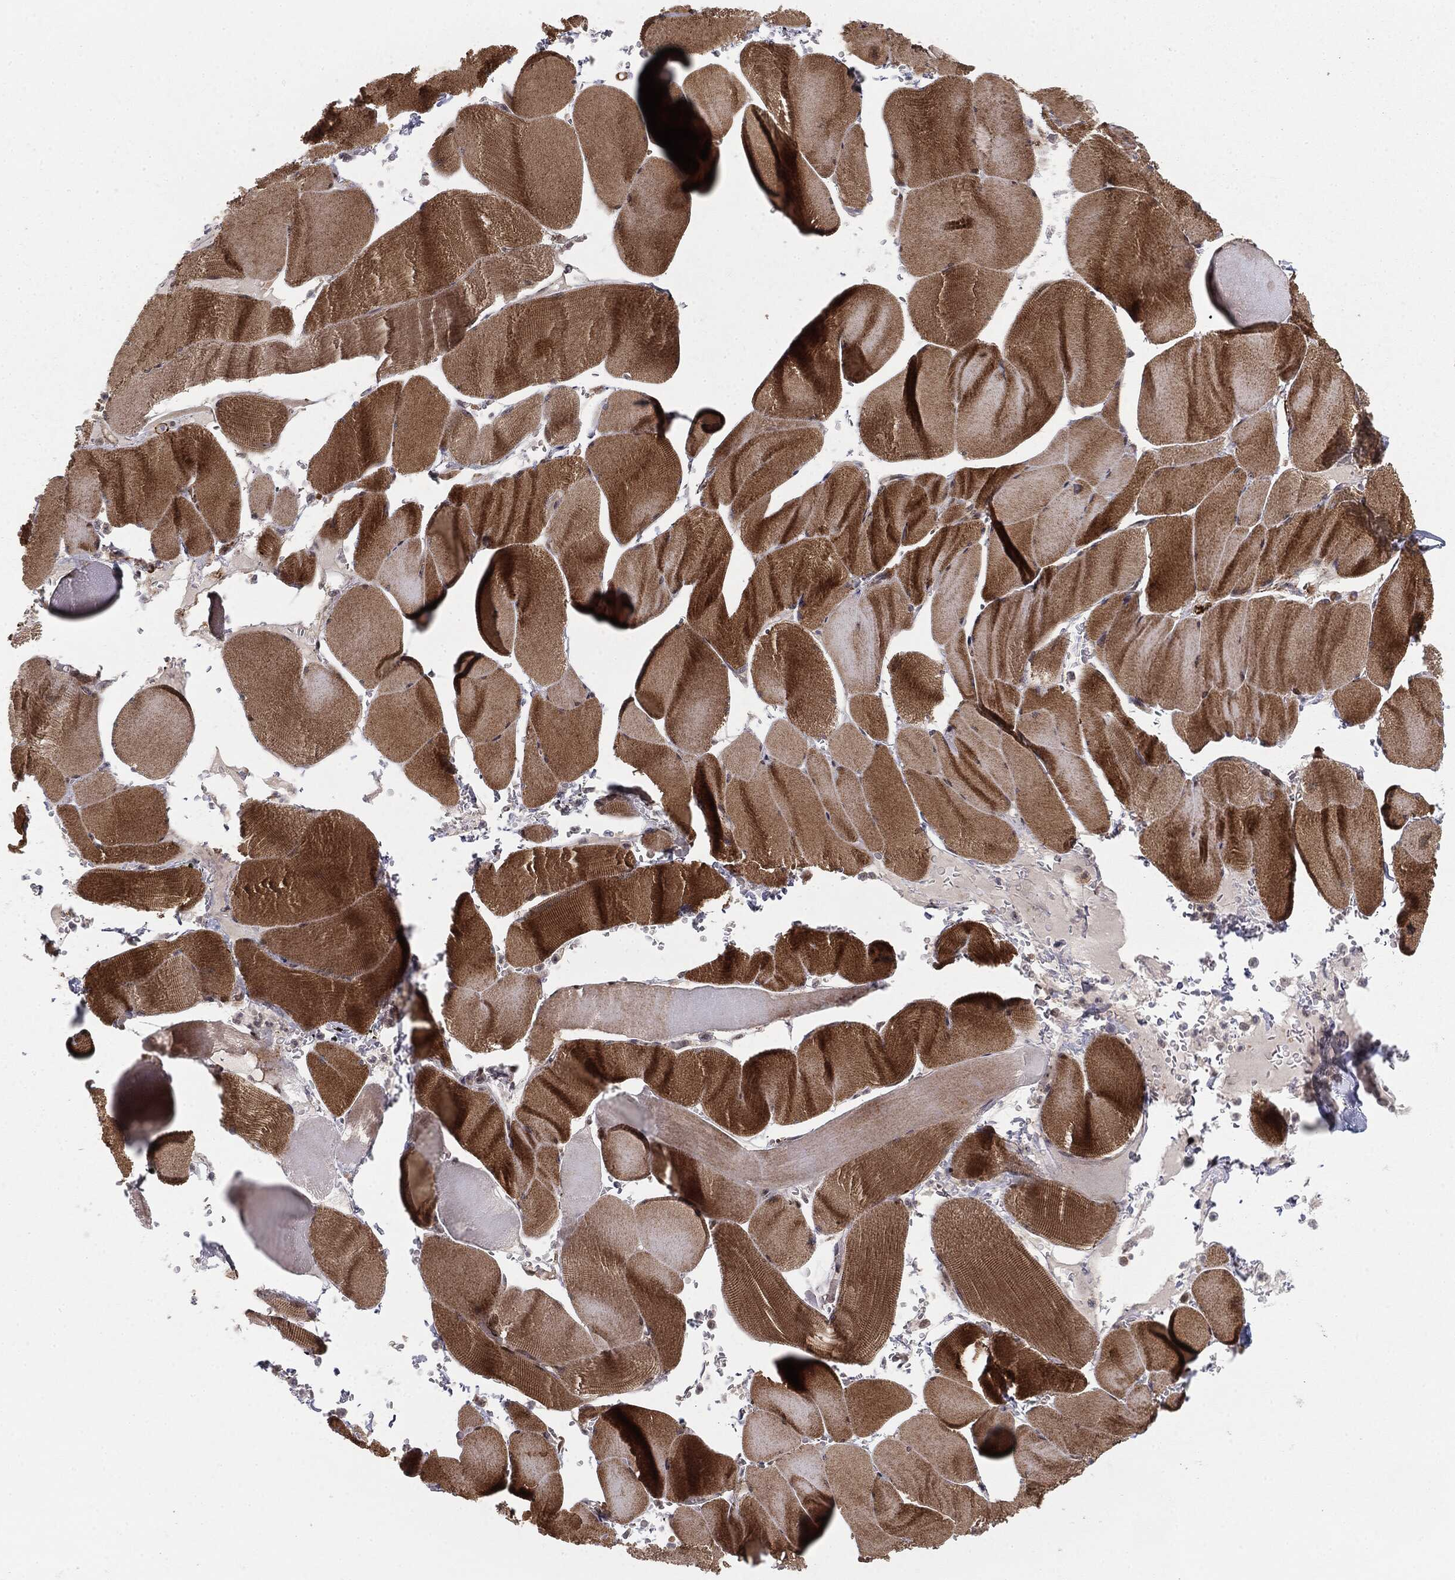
{"staining": {"intensity": "moderate", "quantity": ">75%", "location": "cytoplasmic/membranous"}, "tissue": "skeletal muscle", "cell_type": "Myocytes", "image_type": "normal", "snomed": [{"axis": "morphology", "description": "Normal tissue, NOS"}, {"axis": "topography", "description": "Skeletal muscle"}], "caption": "A micrograph showing moderate cytoplasmic/membranous expression in about >75% of myocytes in normal skeletal muscle, as visualized by brown immunohistochemical staining.", "gene": "PTEN", "patient": {"sex": "male", "age": 56}}